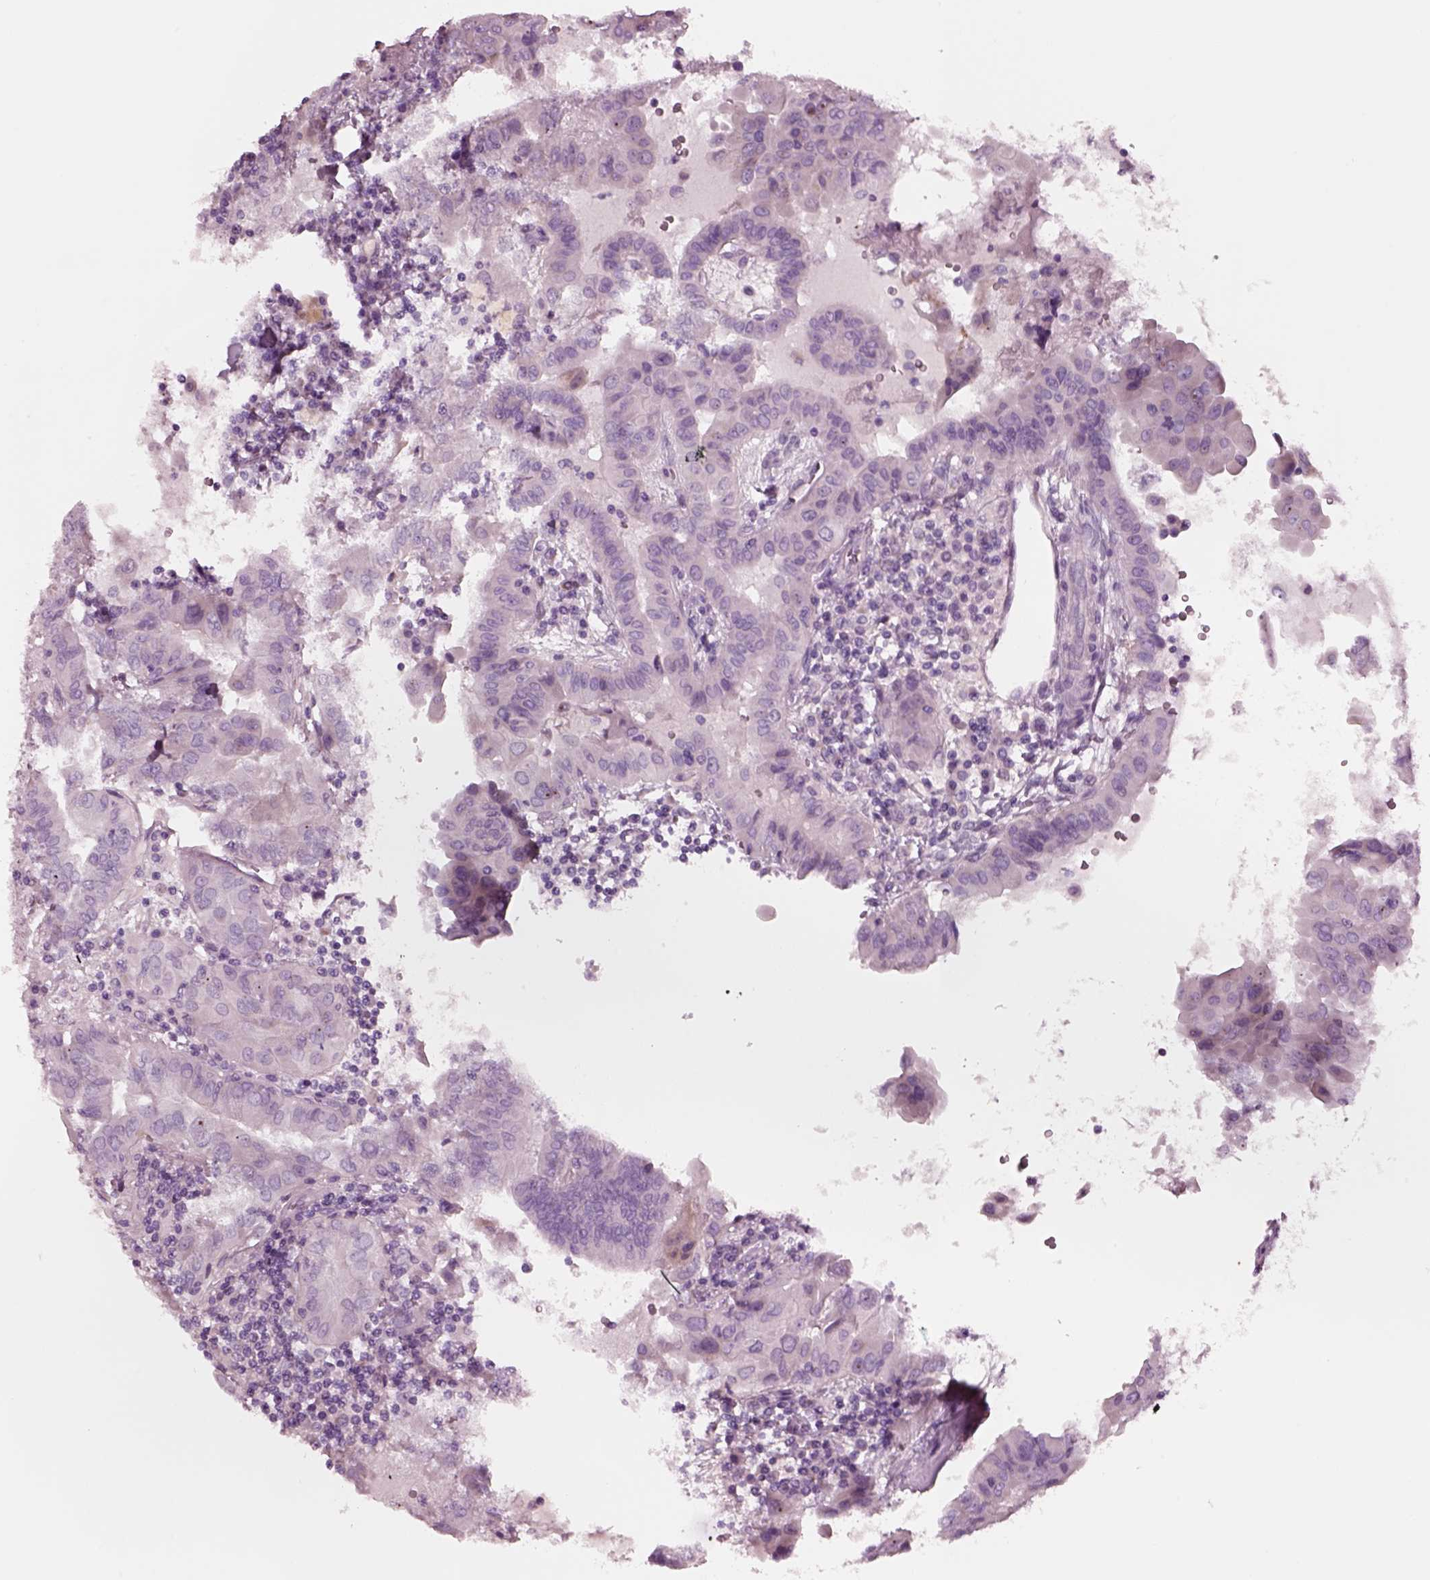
{"staining": {"intensity": "negative", "quantity": "none", "location": "none"}, "tissue": "thyroid cancer", "cell_type": "Tumor cells", "image_type": "cancer", "snomed": [{"axis": "morphology", "description": "Papillary adenocarcinoma, NOS"}, {"axis": "topography", "description": "Thyroid gland"}], "caption": "A high-resolution micrograph shows immunohistochemistry staining of thyroid cancer (papillary adenocarcinoma), which displays no significant positivity in tumor cells.", "gene": "NMRK2", "patient": {"sex": "female", "age": 37}}